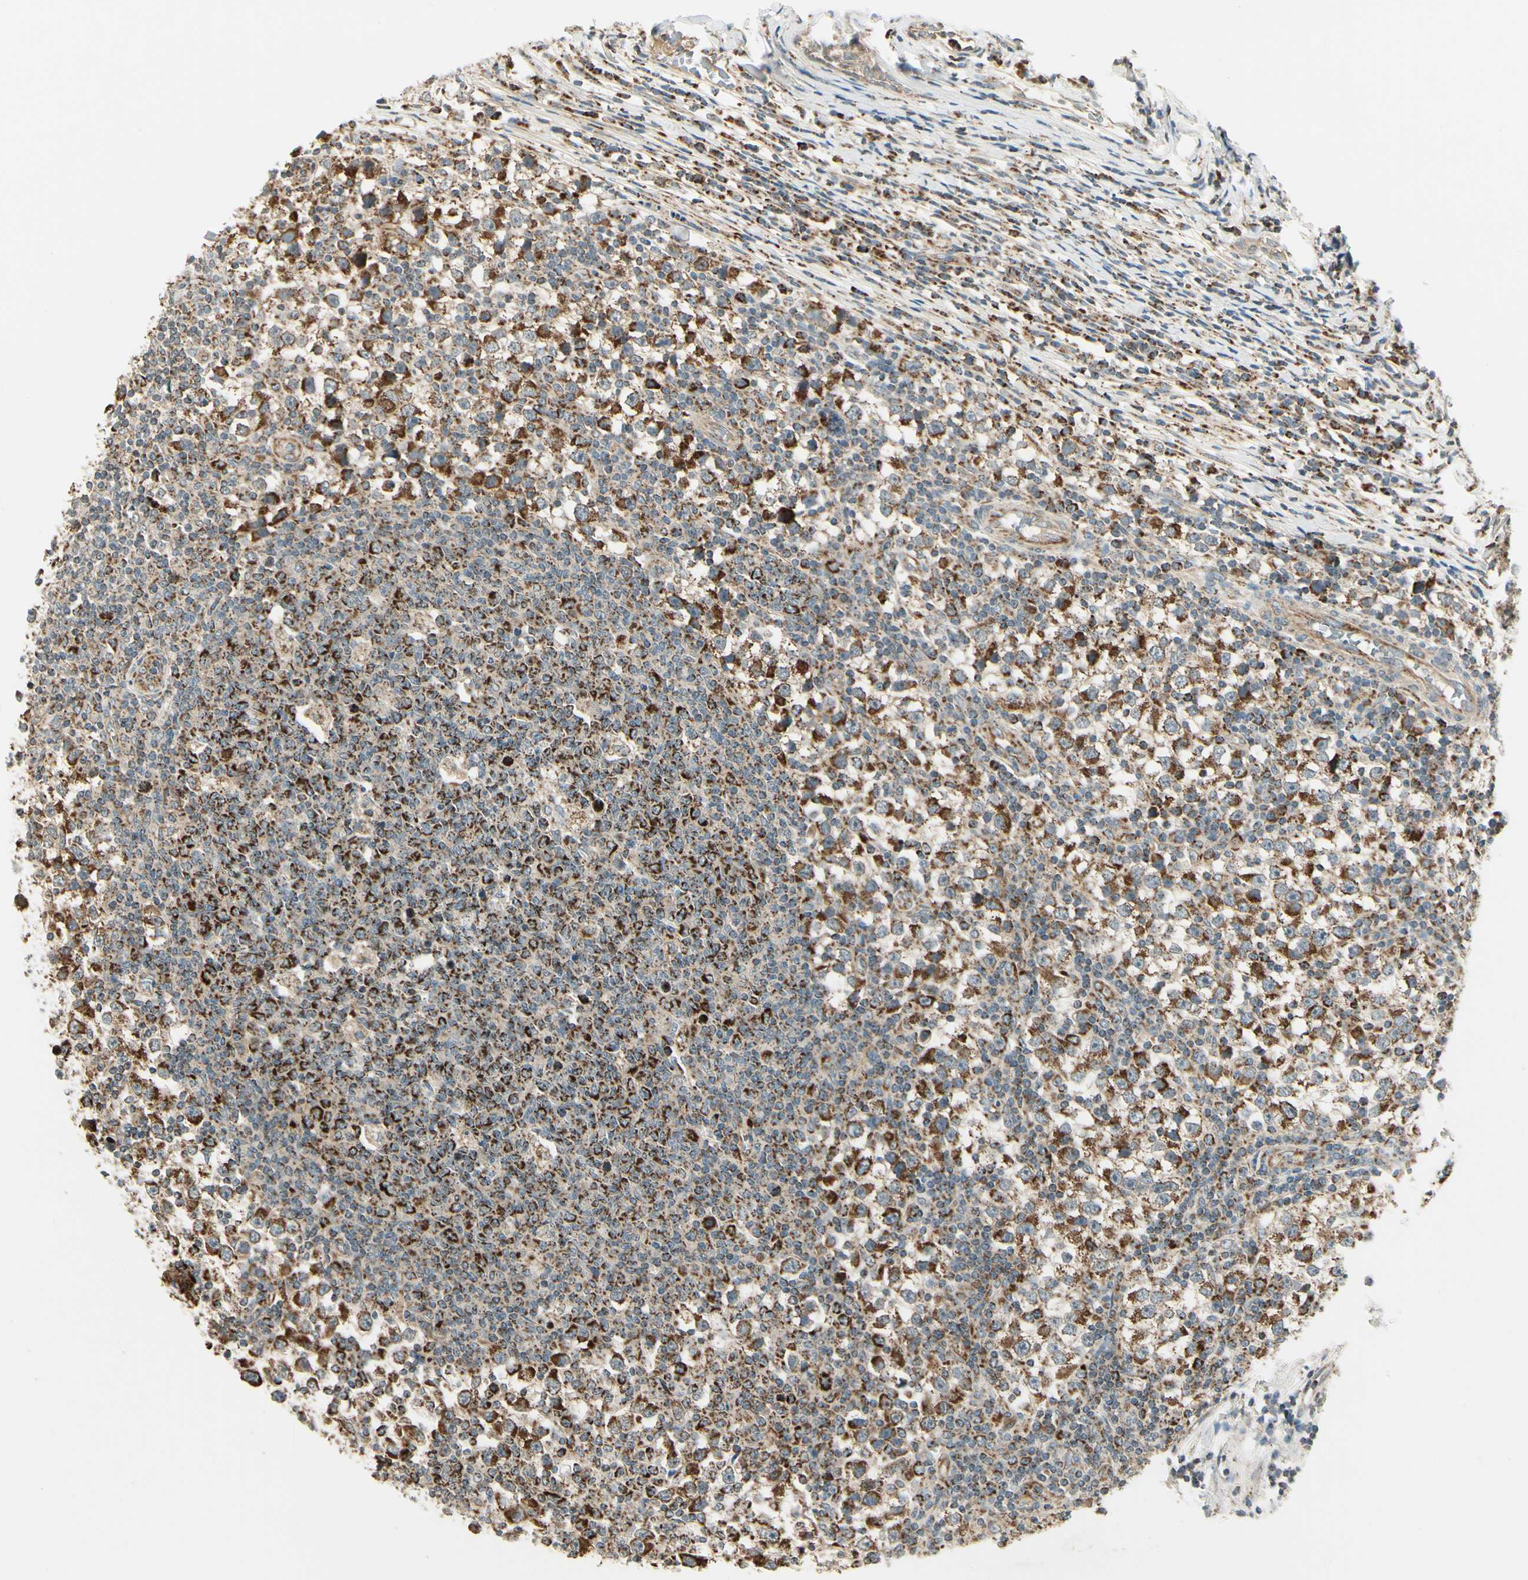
{"staining": {"intensity": "strong", "quantity": ">75%", "location": "cytoplasmic/membranous"}, "tissue": "testis cancer", "cell_type": "Tumor cells", "image_type": "cancer", "snomed": [{"axis": "morphology", "description": "Seminoma, NOS"}, {"axis": "topography", "description": "Testis"}], "caption": "DAB immunohistochemical staining of human testis cancer (seminoma) shows strong cytoplasmic/membranous protein positivity in about >75% of tumor cells.", "gene": "EPHB3", "patient": {"sex": "male", "age": 65}}